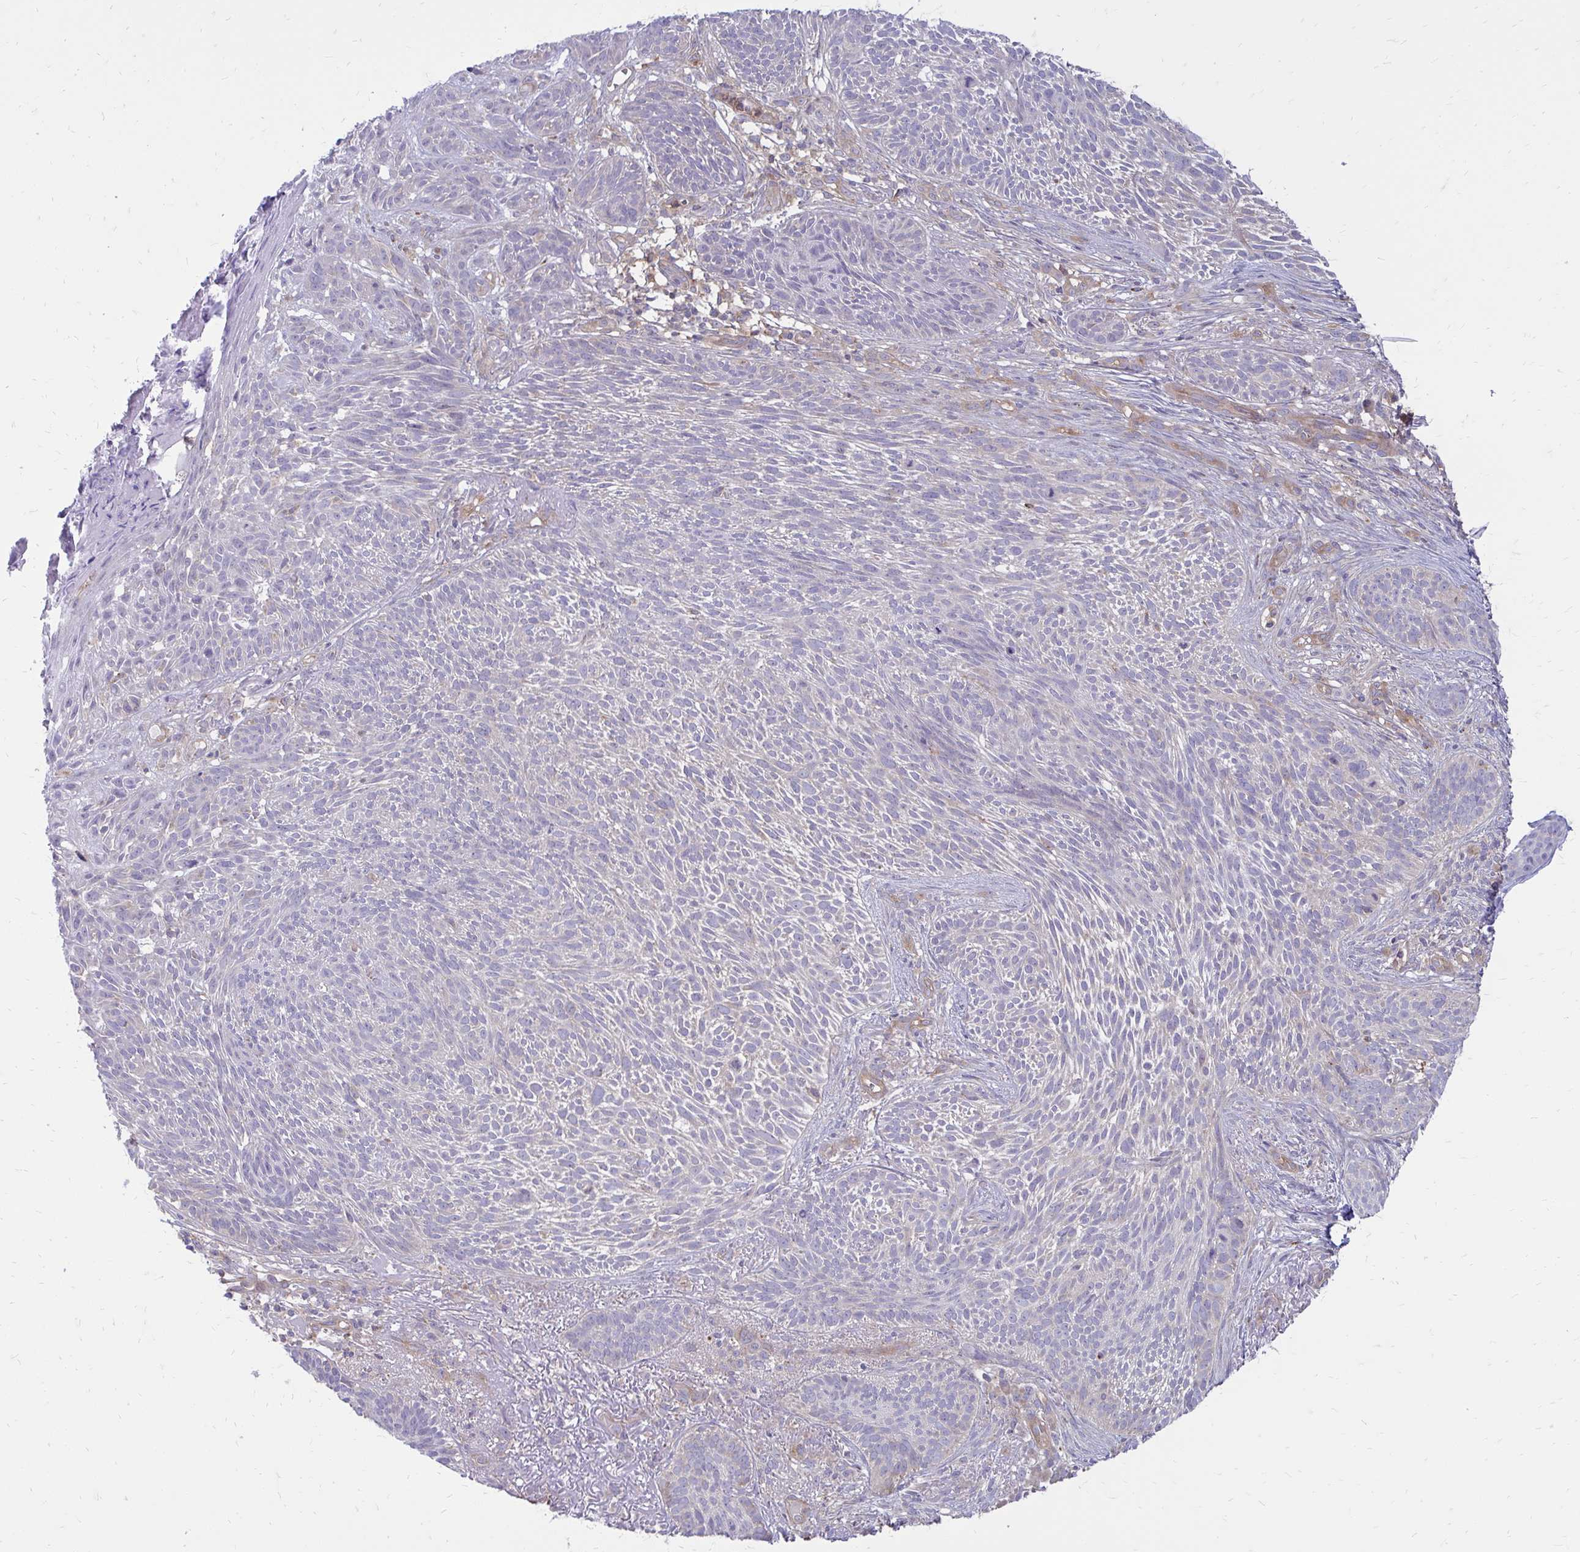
{"staining": {"intensity": "negative", "quantity": "none", "location": "none"}, "tissue": "skin cancer", "cell_type": "Tumor cells", "image_type": "cancer", "snomed": [{"axis": "morphology", "description": "Basal cell carcinoma"}, {"axis": "topography", "description": "Skin"}], "caption": "Micrograph shows no significant protein staining in tumor cells of skin basal cell carcinoma.", "gene": "ASAP1", "patient": {"sex": "female", "age": 78}}